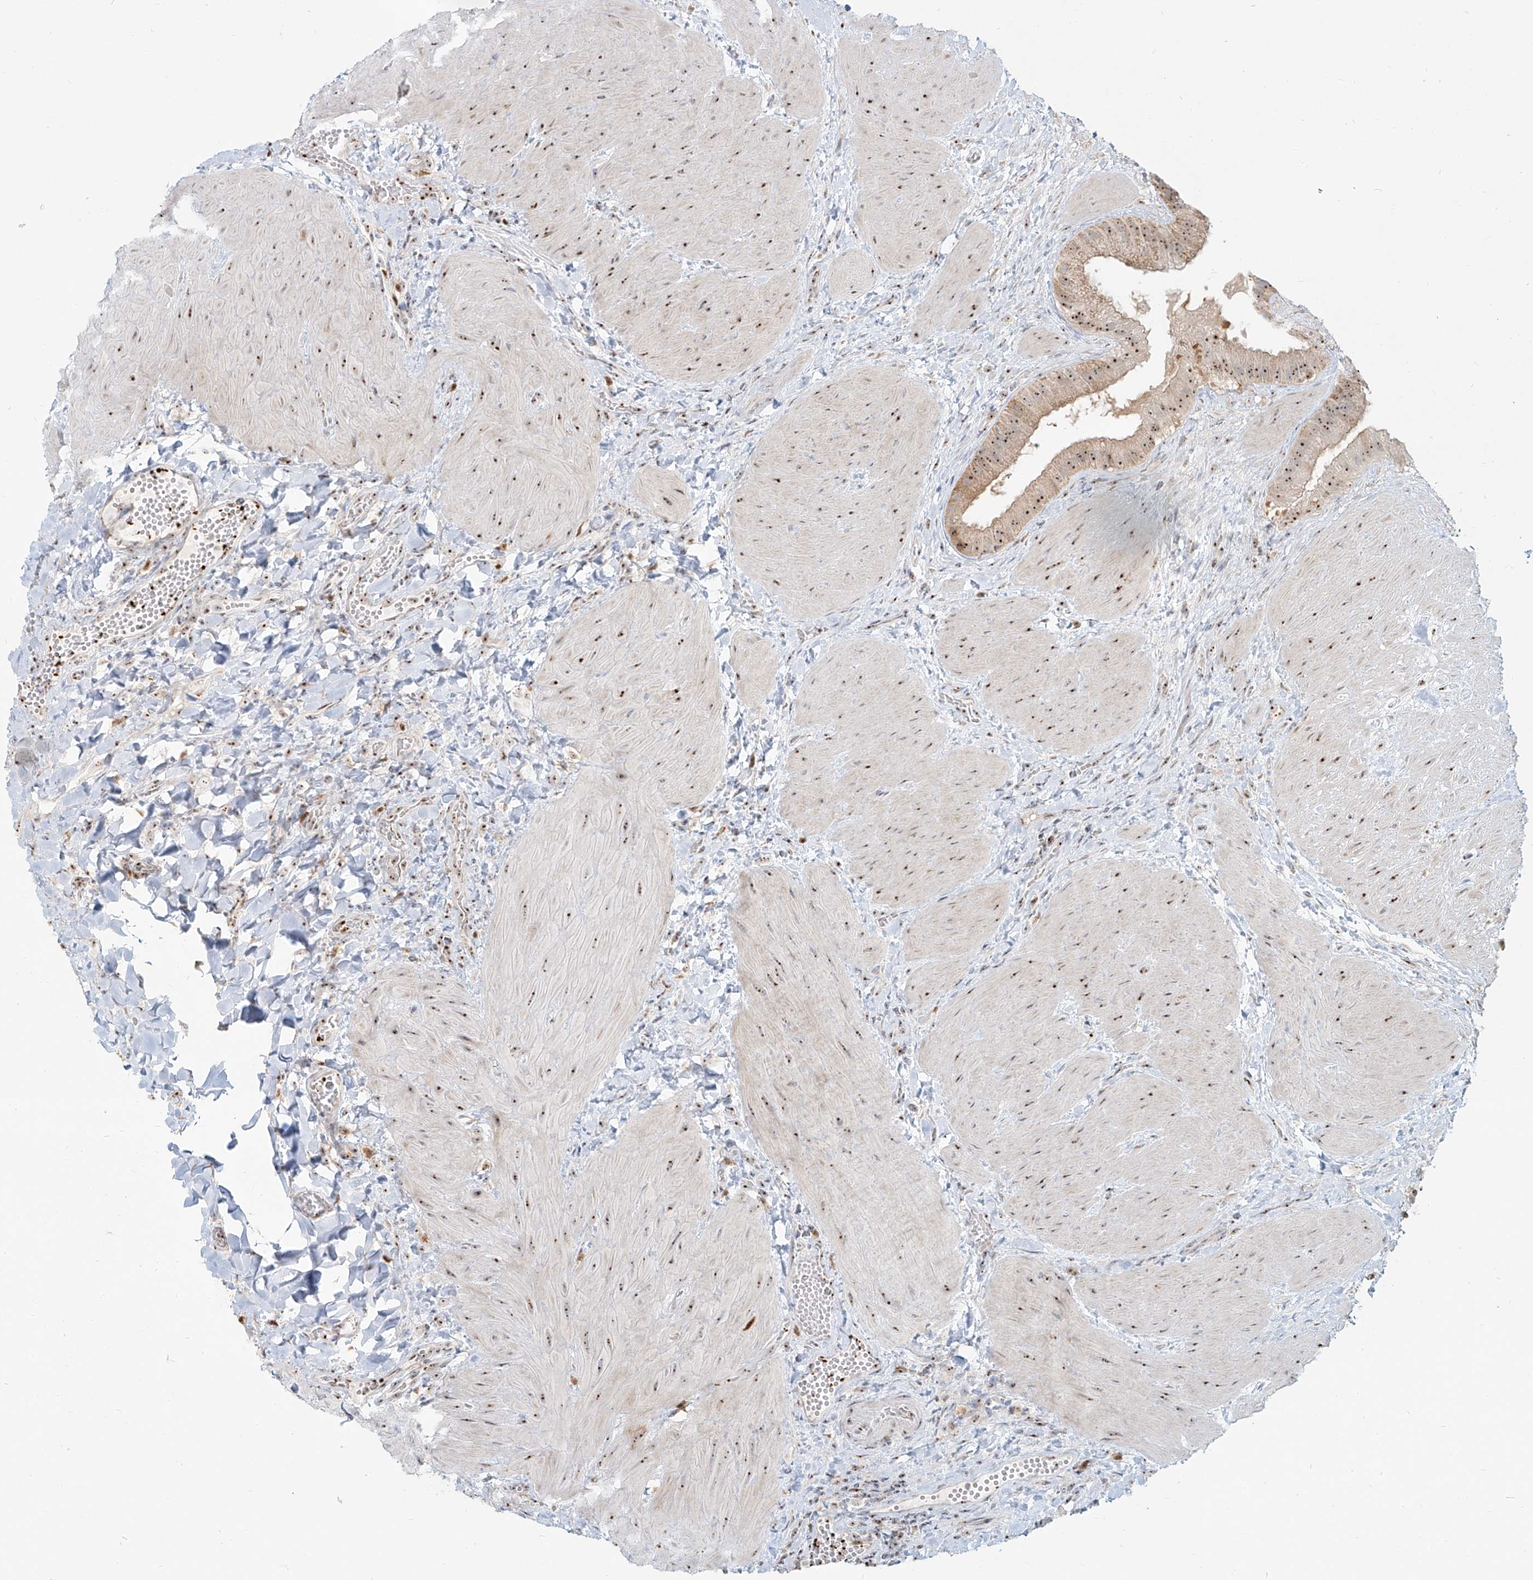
{"staining": {"intensity": "moderate", "quantity": ">75%", "location": "cytoplasmic/membranous,nuclear"}, "tissue": "gallbladder", "cell_type": "Glandular cells", "image_type": "normal", "snomed": [{"axis": "morphology", "description": "Normal tissue, NOS"}, {"axis": "topography", "description": "Gallbladder"}], "caption": "Moderate cytoplasmic/membranous,nuclear staining for a protein is identified in about >75% of glandular cells of normal gallbladder using immunohistochemistry (IHC).", "gene": "BYSL", "patient": {"sex": "male", "age": 55}}